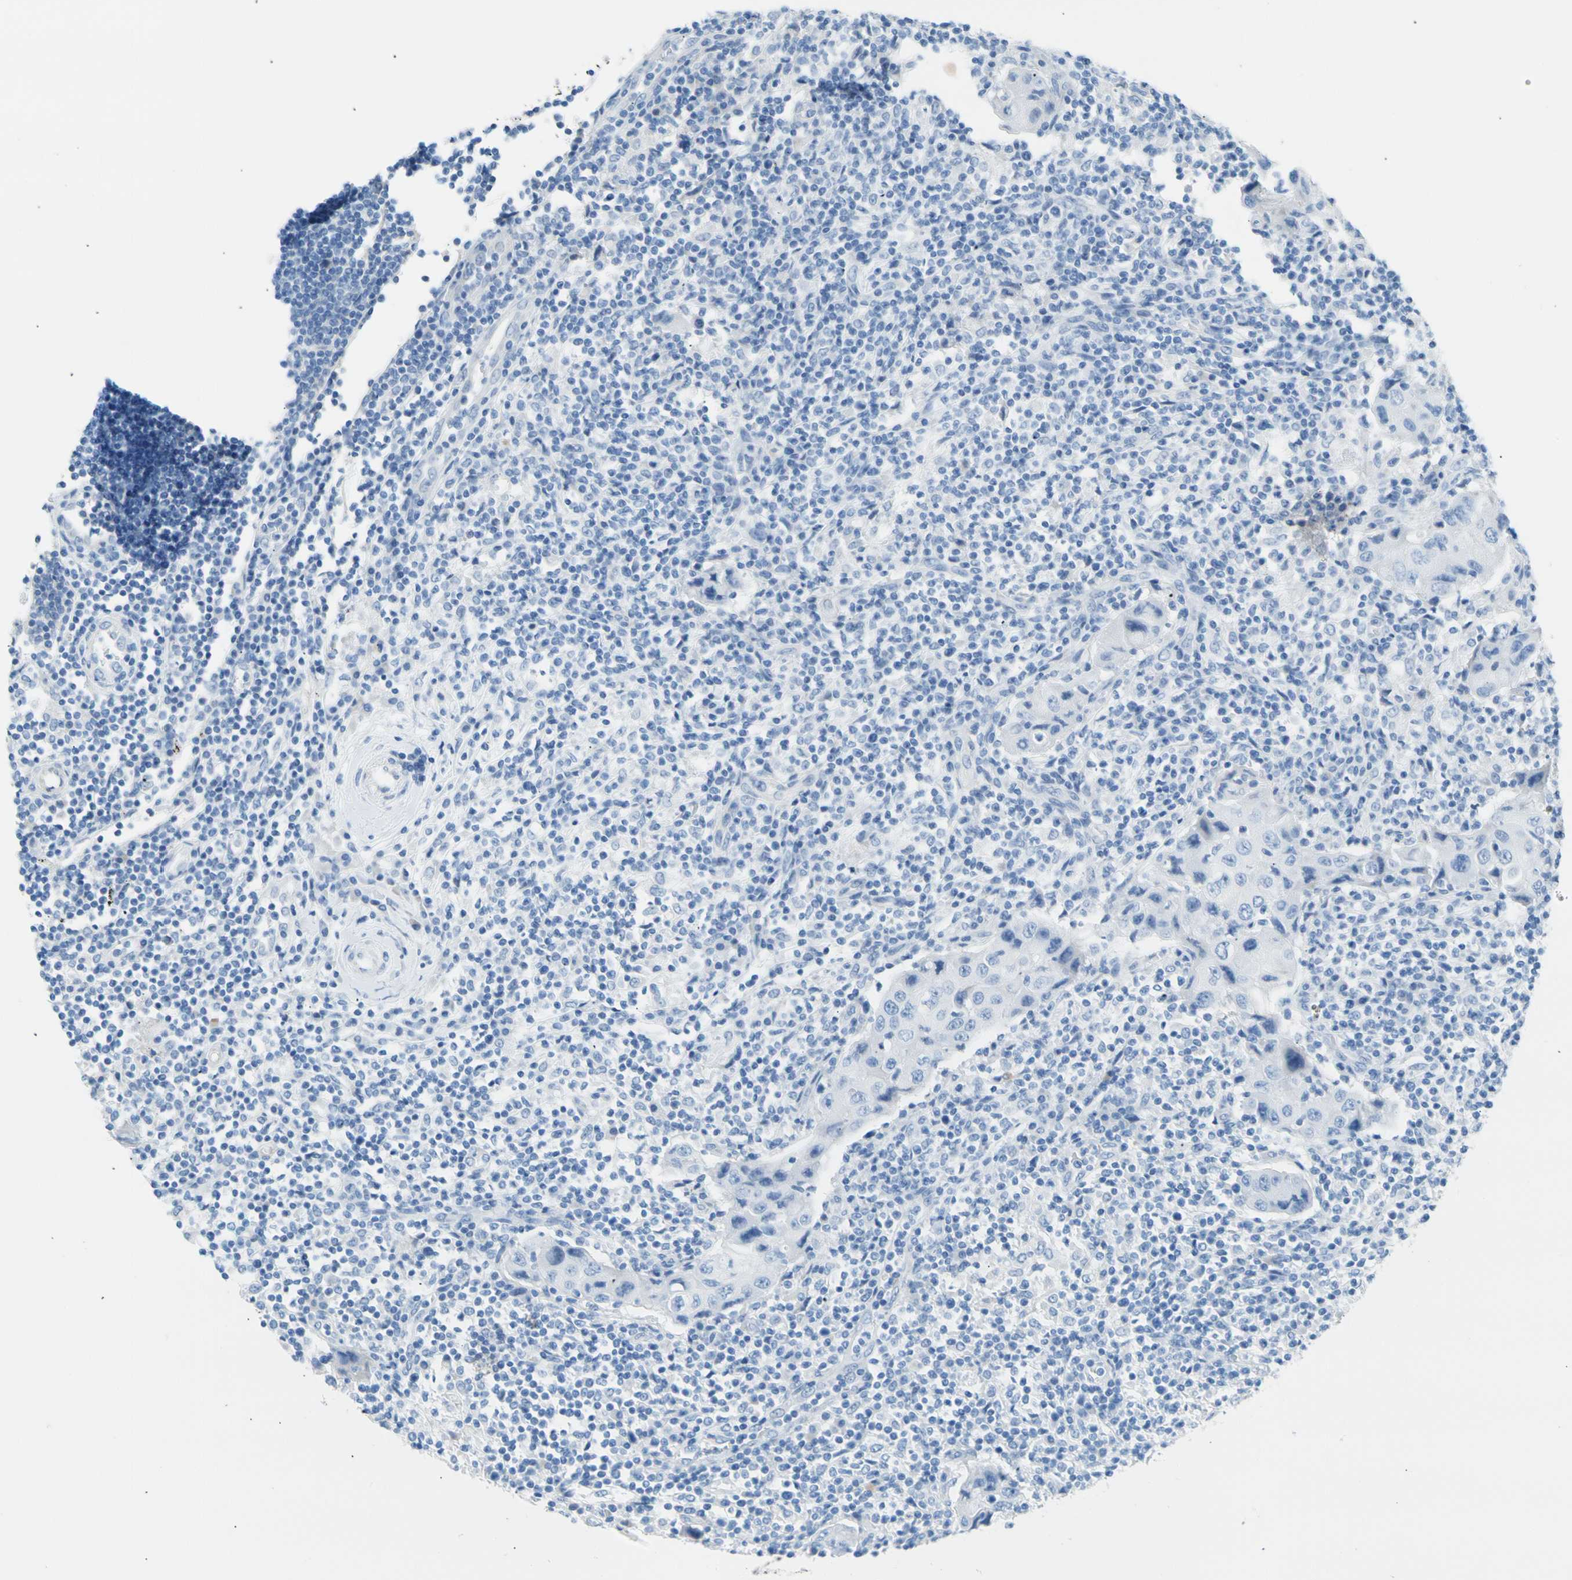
{"staining": {"intensity": "weak", "quantity": ">75%", "location": "cytoplasmic/membranous"}, "tissue": "lymph node", "cell_type": "Germinal center cells", "image_type": "normal", "snomed": [{"axis": "morphology", "description": "Normal tissue, NOS"}, {"axis": "morphology", "description": "Squamous cell carcinoma, metastatic, NOS"}, {"axis": "topography", "description": "Lymph node"}], "caption": "A micrograph of lymph node stained for a protein displays weak cytoplasmic/membranous brown staining in germinal center cells. Immunohistochemistry stains the protein in brown and the nuclei are stained blue.", "gene": "CEL", "patient": {"sex": "female", "age": 53}}